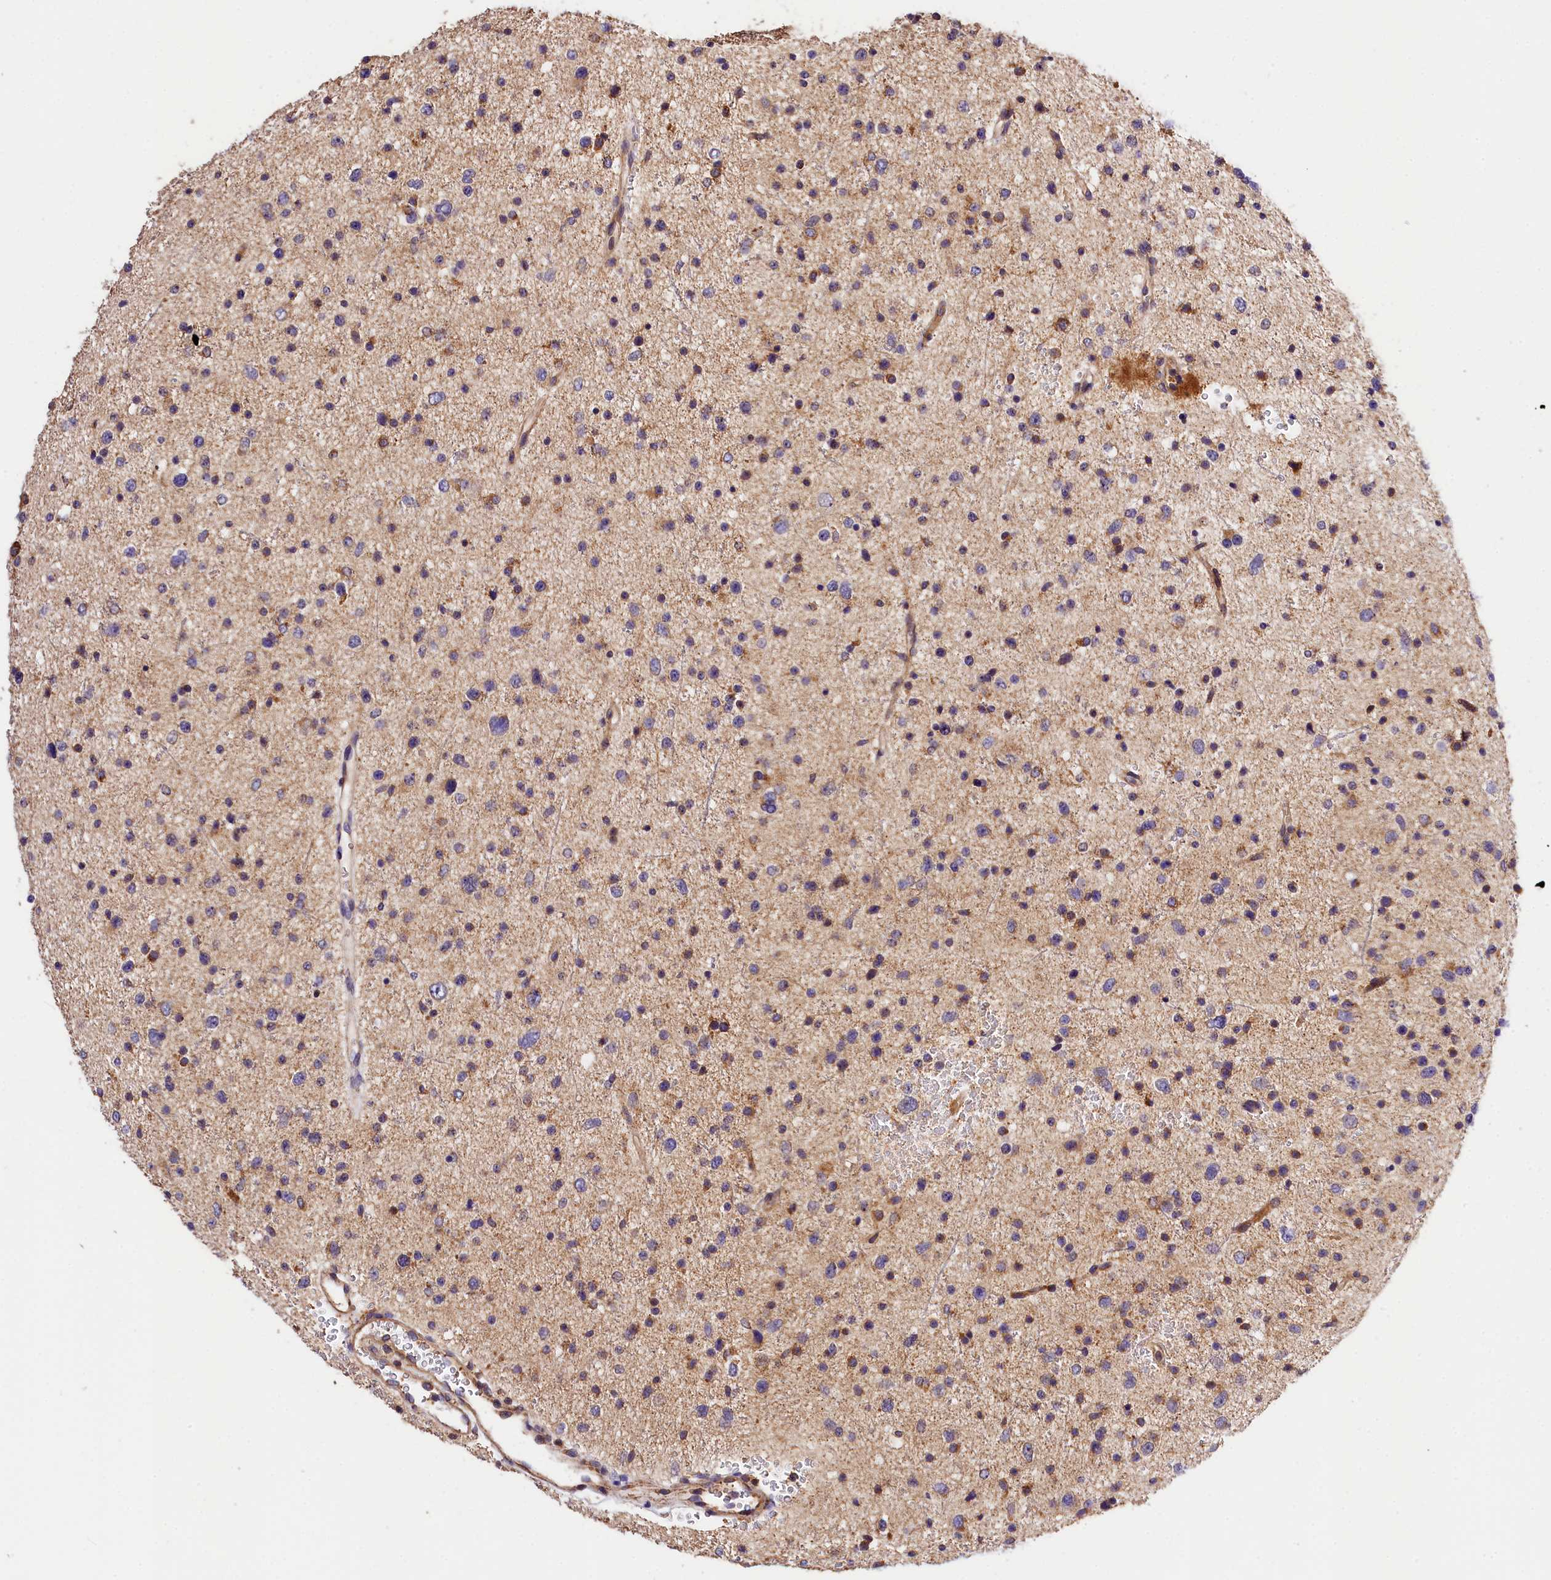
{"staining": {"intensity": "moderate", "quantity": "<25%", "location": "cytoplasmic/membranous"}, "tissue": "glioma", "cell_type": "Tumor cells", "image_type": "cancer", "snomed": [{"axis": "morphology", "description": "Glioma, malignant, Low grade"}, {"axis": "topography", "description": "Brain"}], "caption": "This histopathology image demonstrates IHC staining of human glioma, with low moderate cytoplasmic/membranous positivity in approximately <25% of tumor cells.", "gene": "KPTN", "patient": {"sex": "female", "age": 37}}